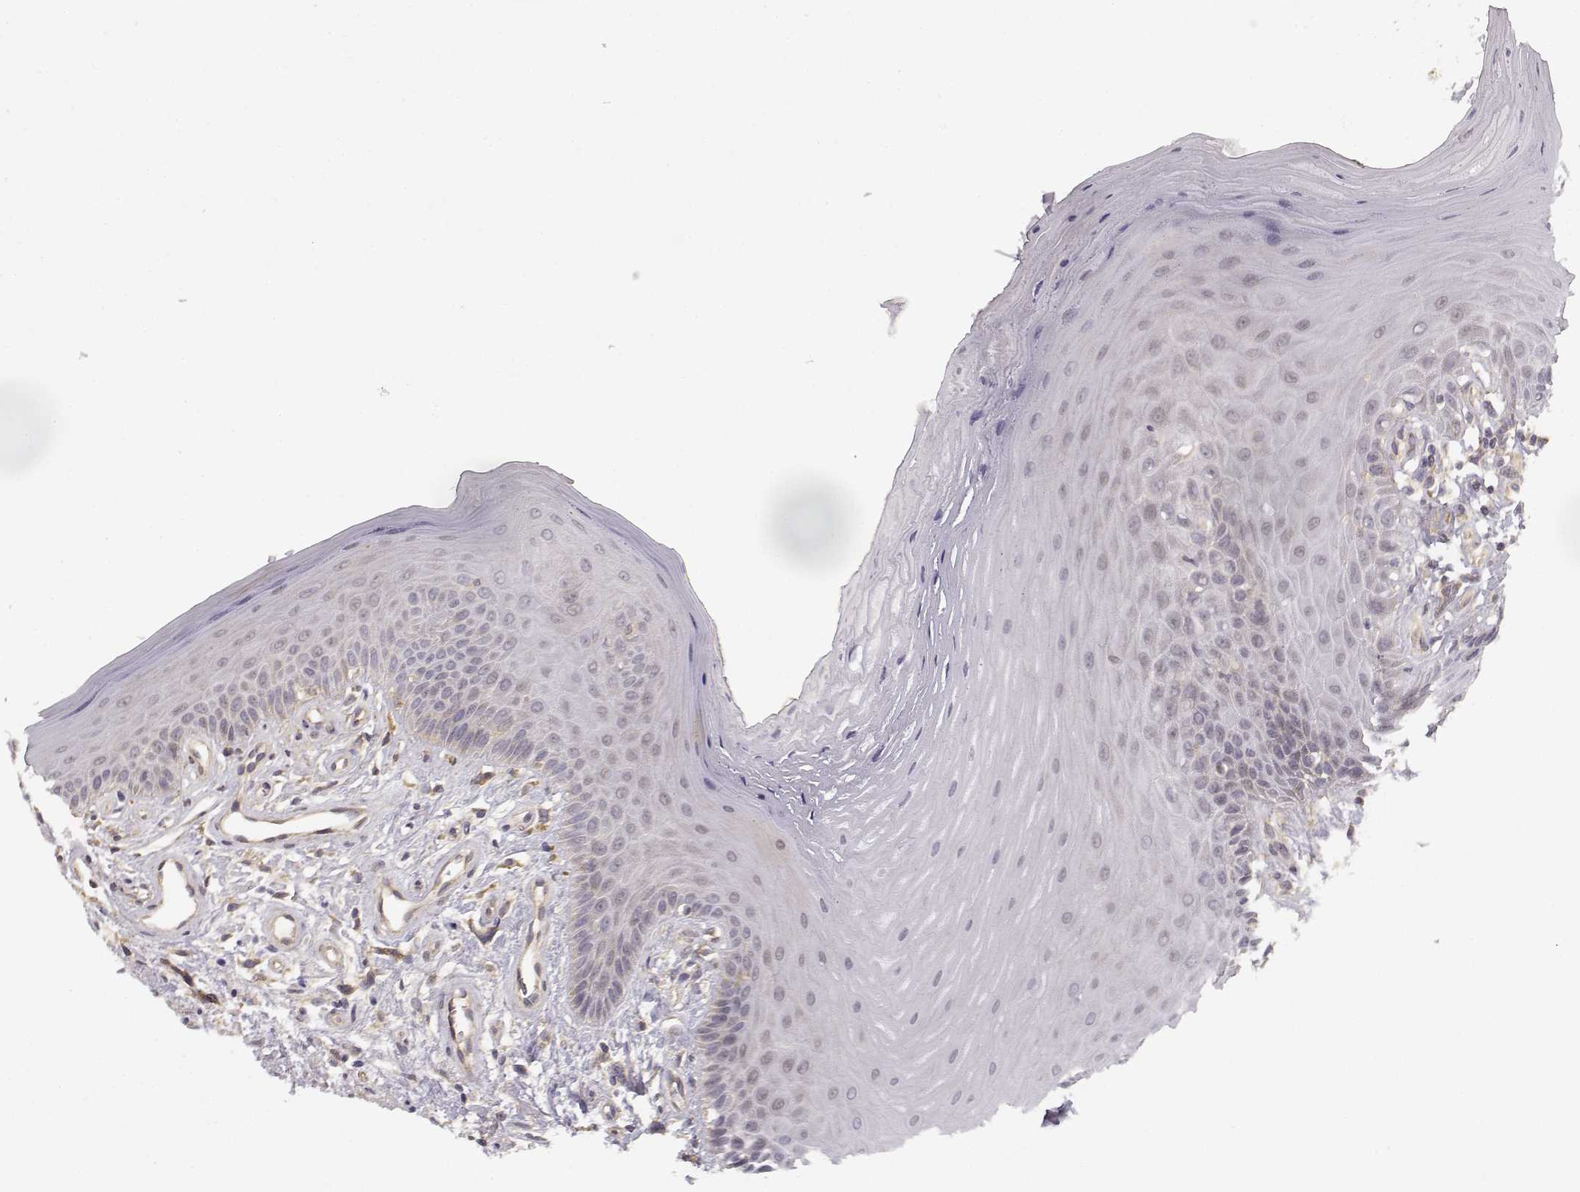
{"staining": {"intensity": "negative", "quantity": "none", "location": "none"}, "tissue": "oral mucosa", "cell_type": "Squamous epithelial cells", "image_type": "normal", "snomed": [{"axis": "morphology", "description": "Normal tissue, NOS"}, {"axis": "morphology", "description": "Normal morphology"}, {"axis": "topography", "description": "Oral tissue"}], "caption": "Squamous epithelial cells show no significant positivity in benign oral mucosa. (DAB (3,3'-diaminobenzidine) immunohistochemistry (IHC) with hematoxylin counter stain).", "gene": "MED12L", "patient": {"sex": "female", "age": 76}}